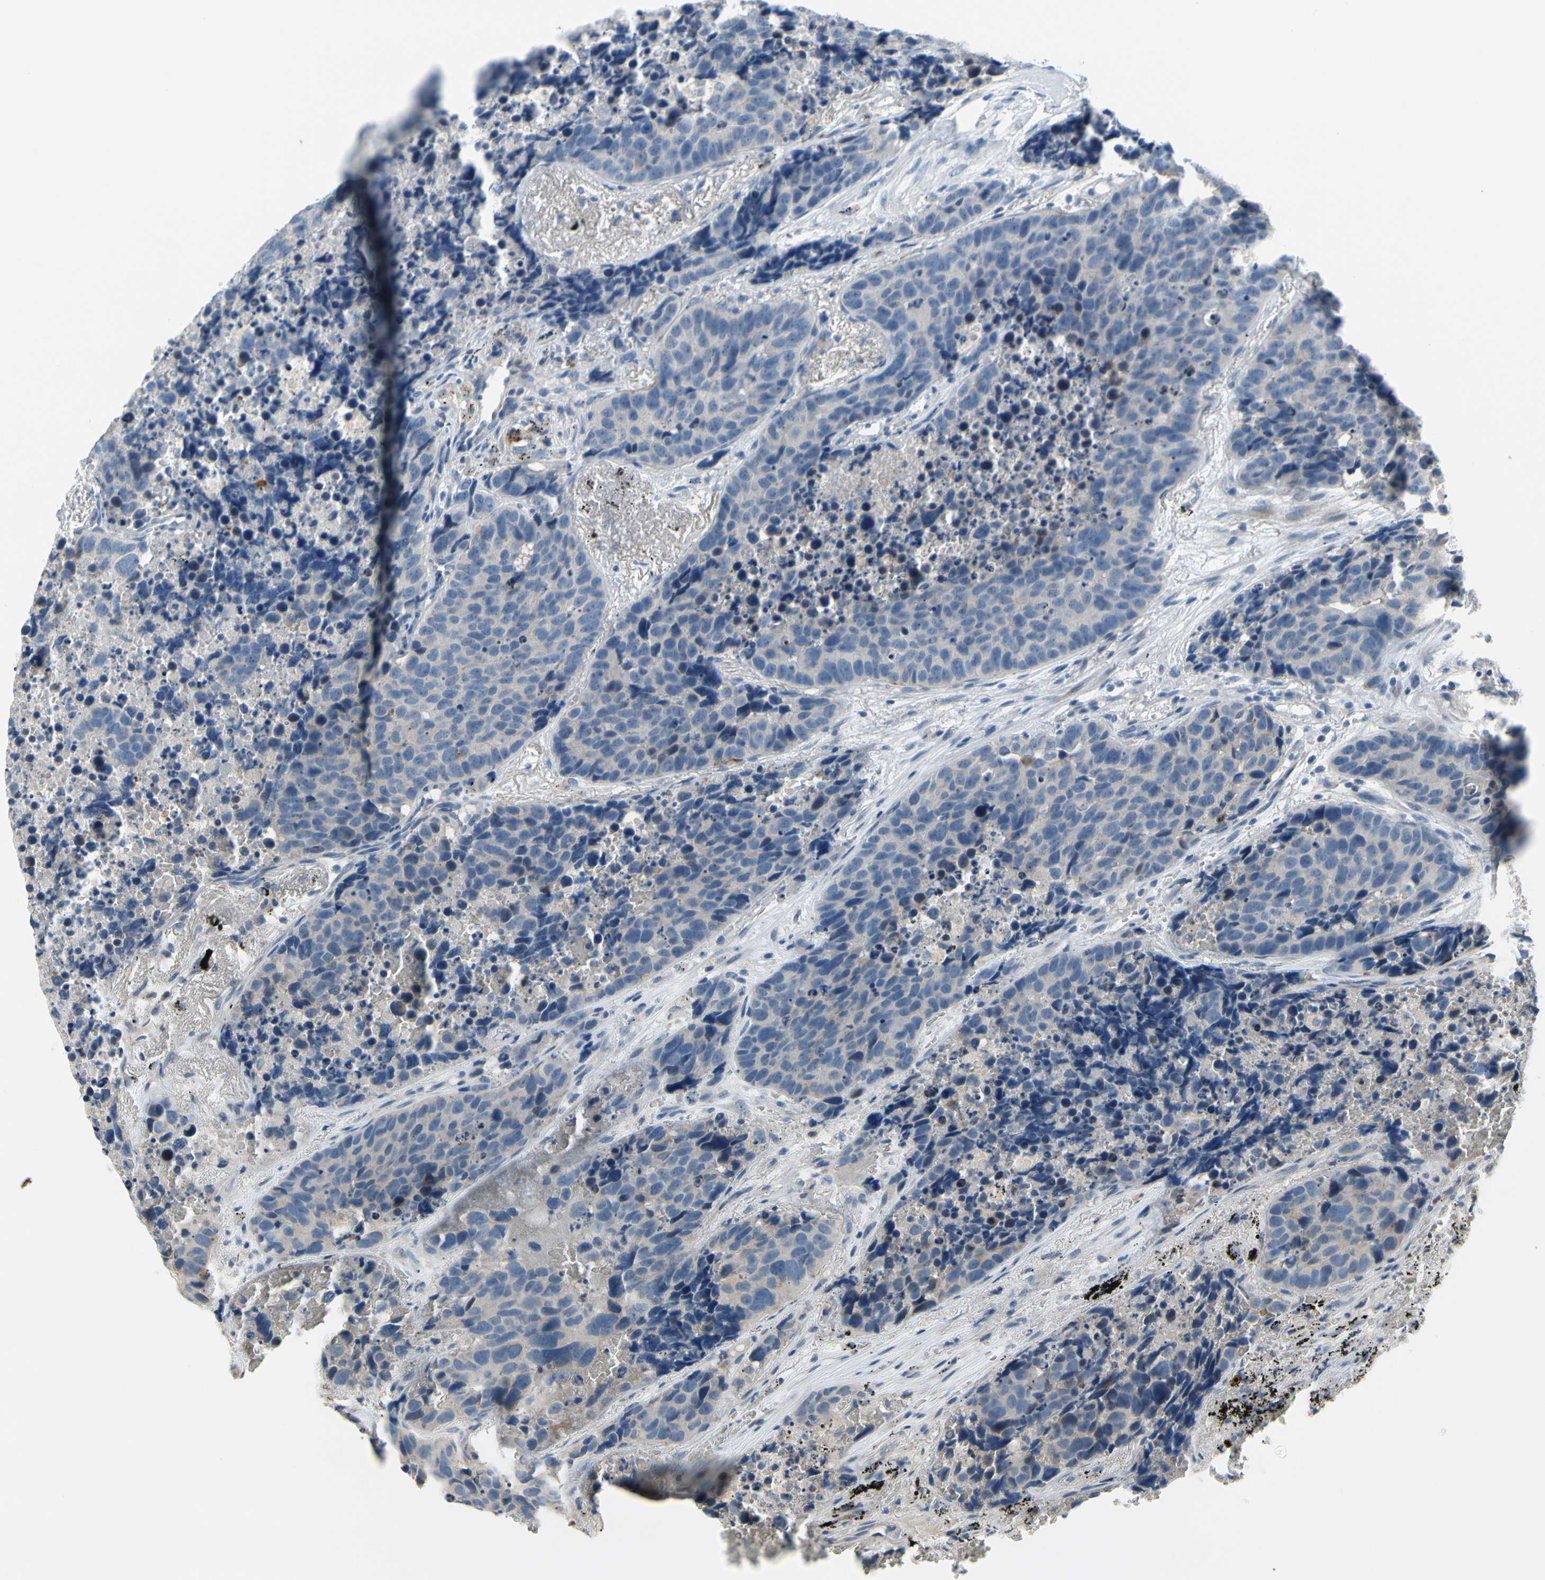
{"staining": {"intensity": "negative", "quantity": "none", "location": "none"}, "tissue": "carcinoid", "cell_type": "Tumor cells", "image_type": "cancer", "snomed": [{"axis": "morphology", "description": "Carcinoid, malignant, NOS"}, {"axis": "topography", "description": "Lung"}], "caption": "An immunohistochemistry histopathology image of malignant carcinoid is shown. There is no staining in tumor cells of malignant carcinoid.", "gene": "SLC27A6", "patient": {"sex": "male", "age": 60}}